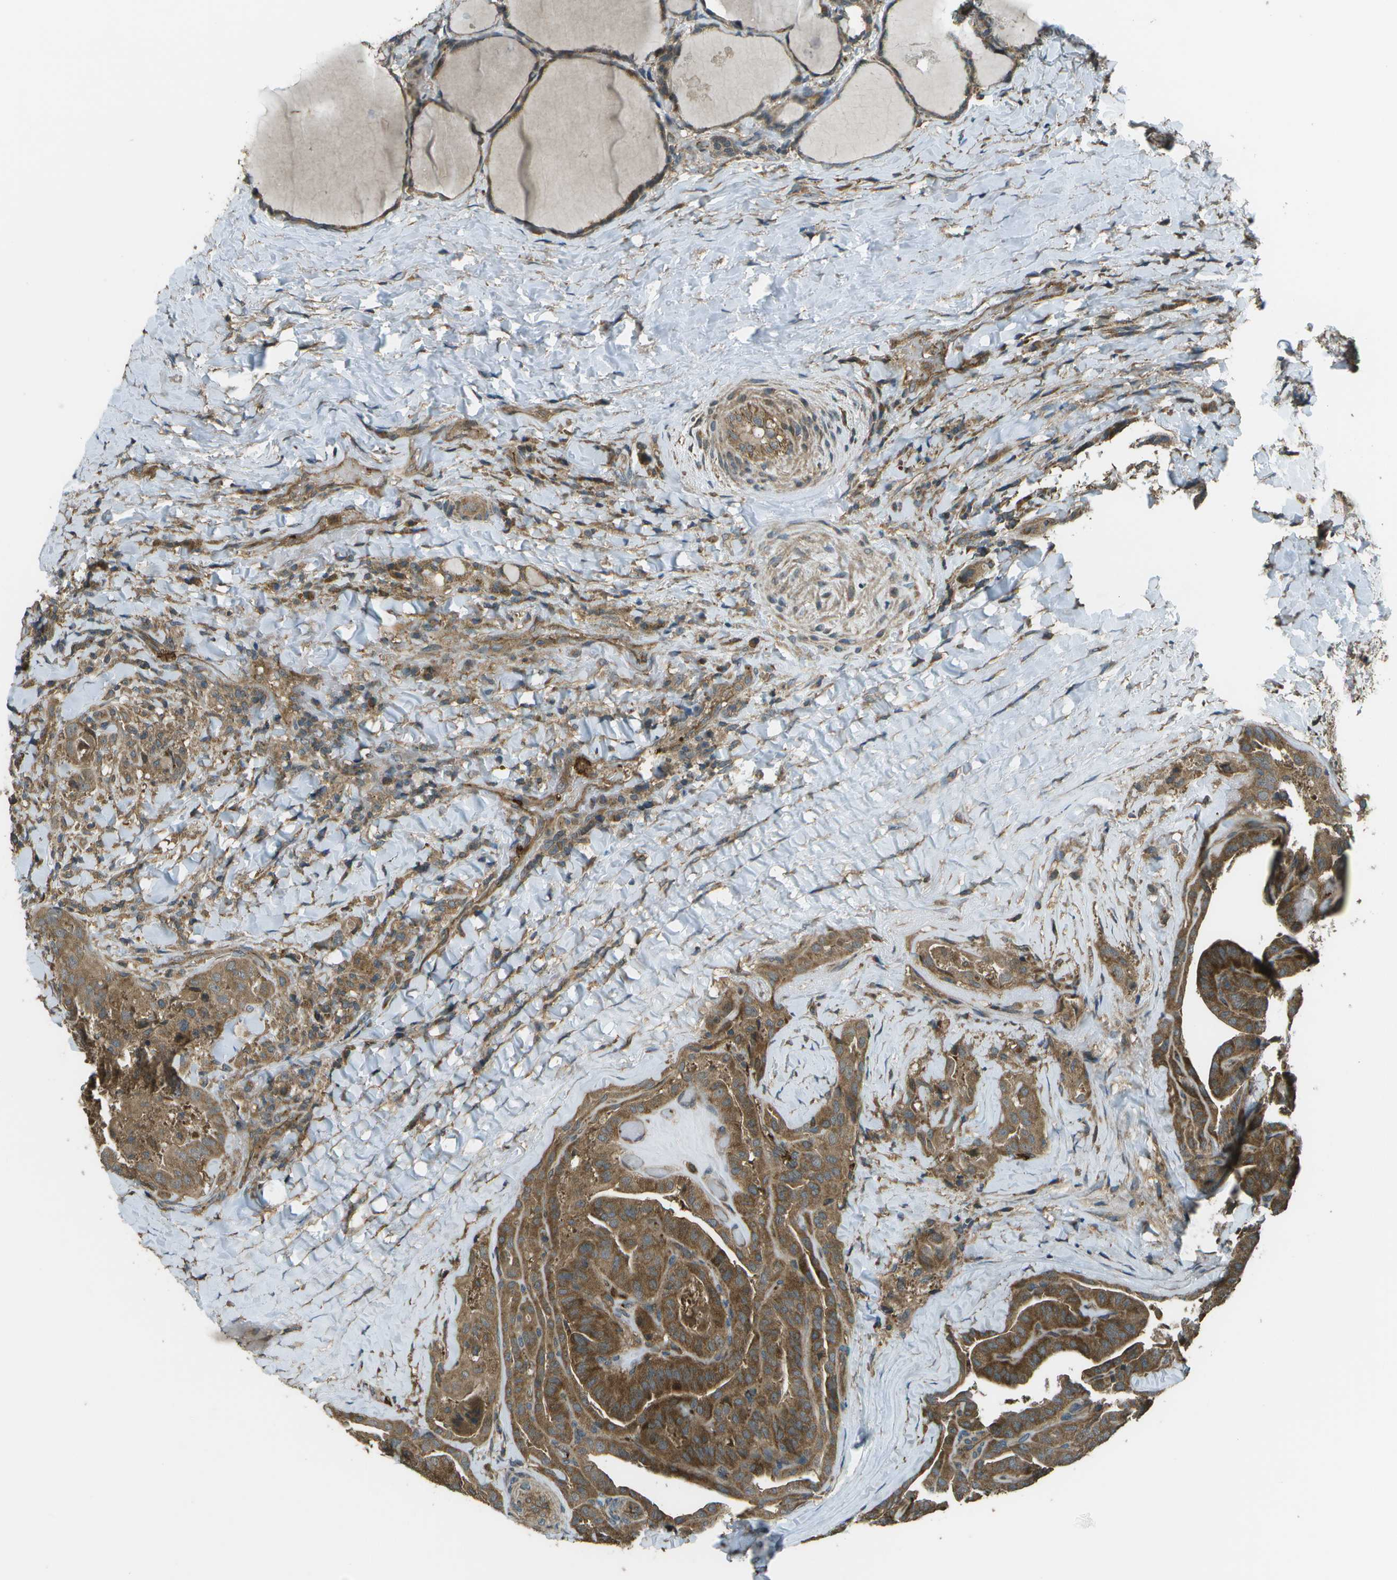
{"staining": {"intensity": "strong", "quantity": ">75%", "location": "cytoplasmic/membranous"}, "tissue": "thyroid cancer", "cell_type": "Tumor cells", "image_type": "cancer", "snomed": [{"axis": "morphology", "description": "Papillary adenocarcinoma, NOS"}, {"axis": "topography", "description": "Thyroid gland"}], "caption": "Approximately >75% of tumor cells in thyroid cancer demonstrate strong cytoplasmic/membranous protein expression as visualized by brown immunohistochemical staining.", "gene": "PLPBP", "patient": {"sex": "male", "age": 77}}